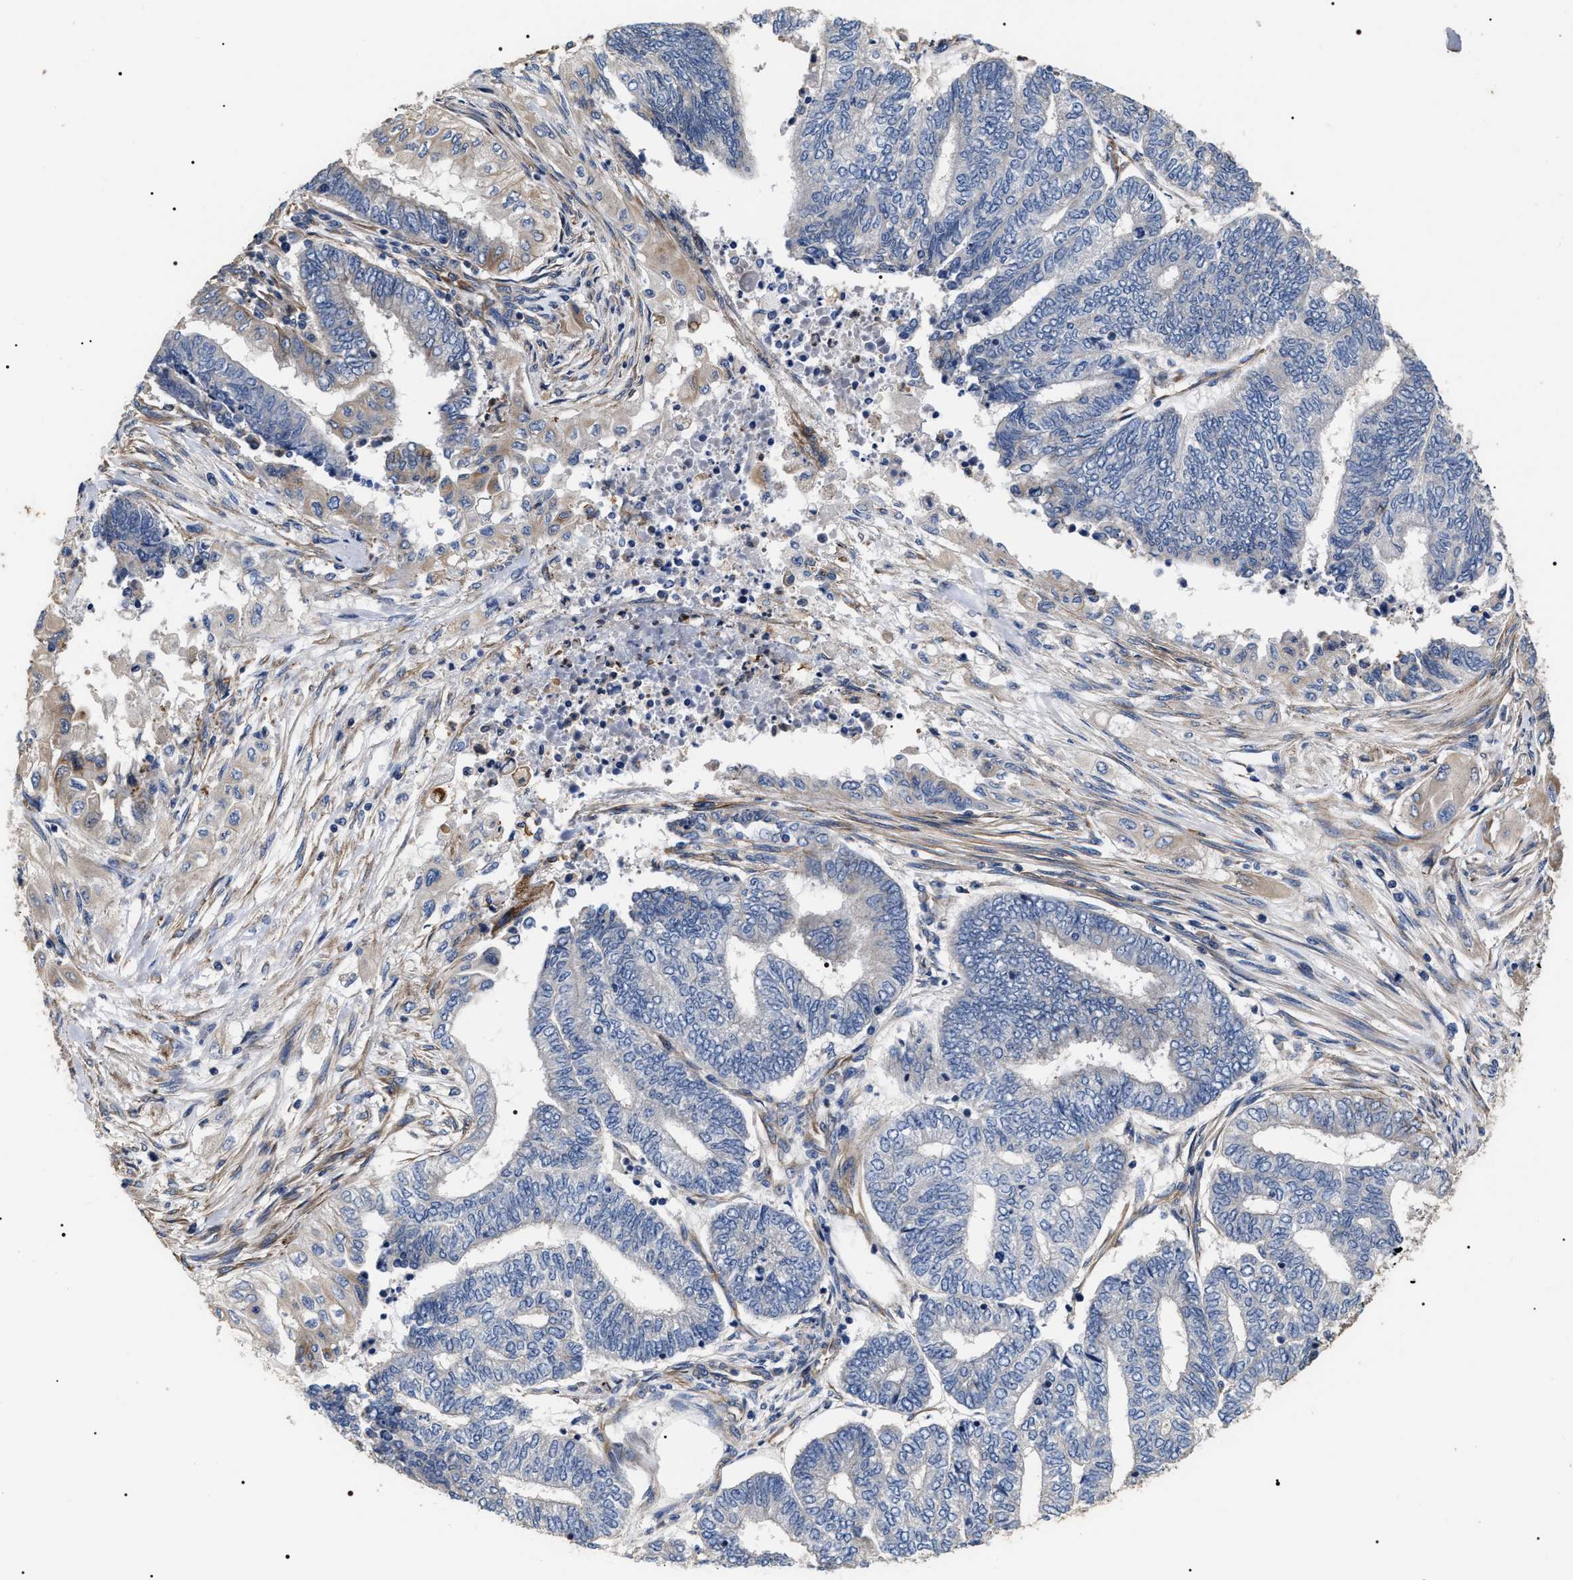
{"staining": {"intensity": "negative", "quantity": "none", "location": "none"}, "tissue": "endometrial cancer", "cell_type": "Tumor cells", "image_type": "cancer", "snomed": [{"axis": "morphology", "description": "Adenocarcinoma, NOS"}, {"axis": "topography", "description": "Uterus"}, {"axis": "topography", "description": "Endometrium"}], "caption": "High magnification brightfield microscopy of adenocarcinoma (endometrial) stained with DAB (3,3'-diaminobenzidine) (brown) and counterstained with hematoxylin (blue): tumor cells show no significant positivity.", "gene": "TSPAN33", "patient": {"sex": "female", "age": 70}}